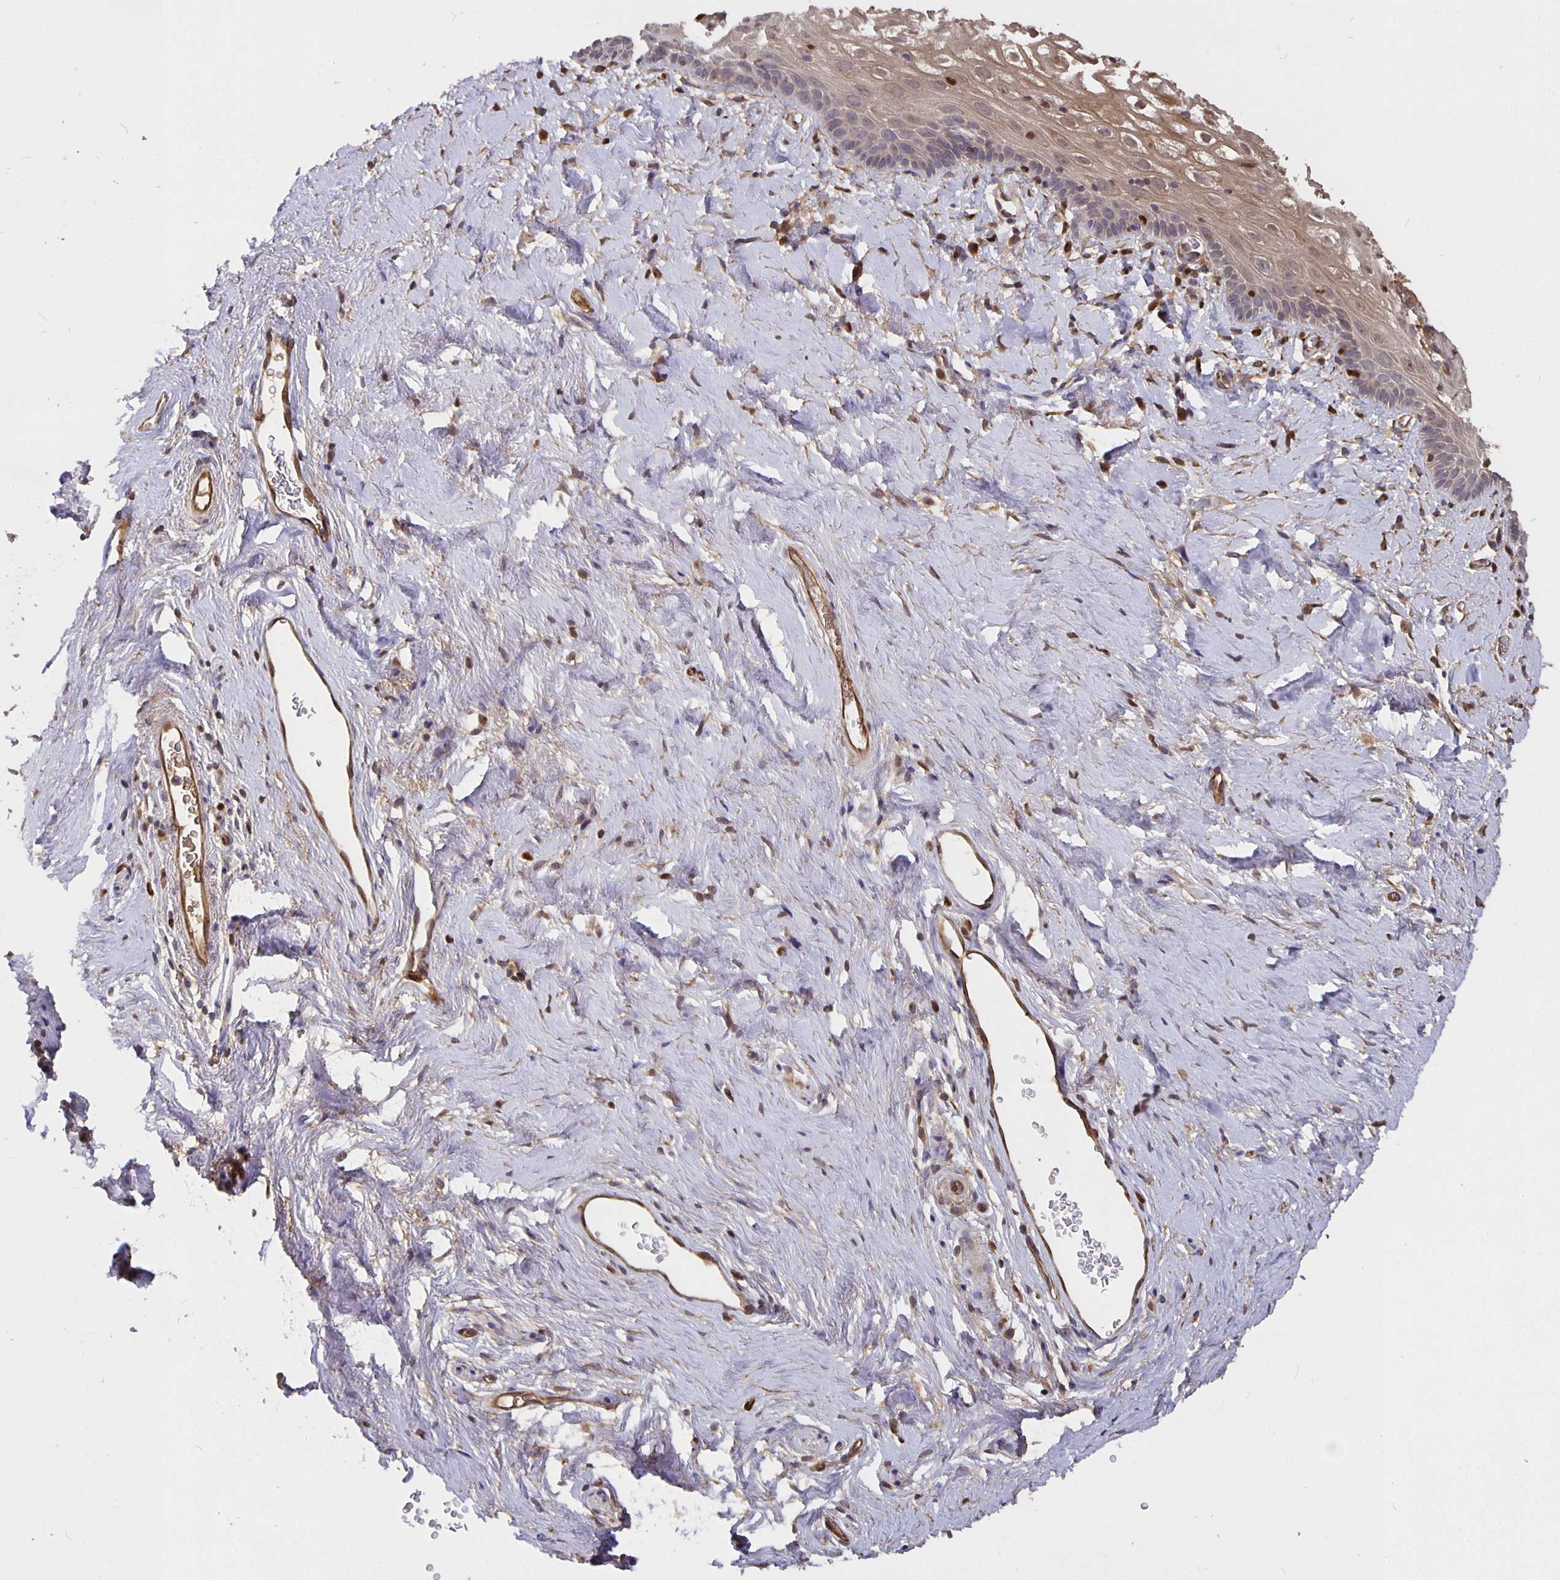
{"staining": {"intensity": "weak", "quantity": "<25%", "location": "cytoplasmic/membranous"}, "tissue": "vagina", "cell_type": "Squamous epithelial cells", "image_type": "normal", "snomed": [{"axis": "morphology", "description": "Normal tissue, NOS"}, {"axis": "morphology", "description": "Adenocarcinoma, NOS"}, {"axis": "topography", "description": "Rectum"}, {"axis": "topography", "description": "Vagina"}, {"axis": "topography", "description": "Peripheral nerve tissue"}], "caption": "Immunohistochemistry (IHC) image of benign vagina: human vagina stained with DAB (3,3'-diaminobenzidine) exhibits no significant protein staining in squamous epithelial cells.", "gene": "NOG", "patient": {"sex": "female", "age": 71}}